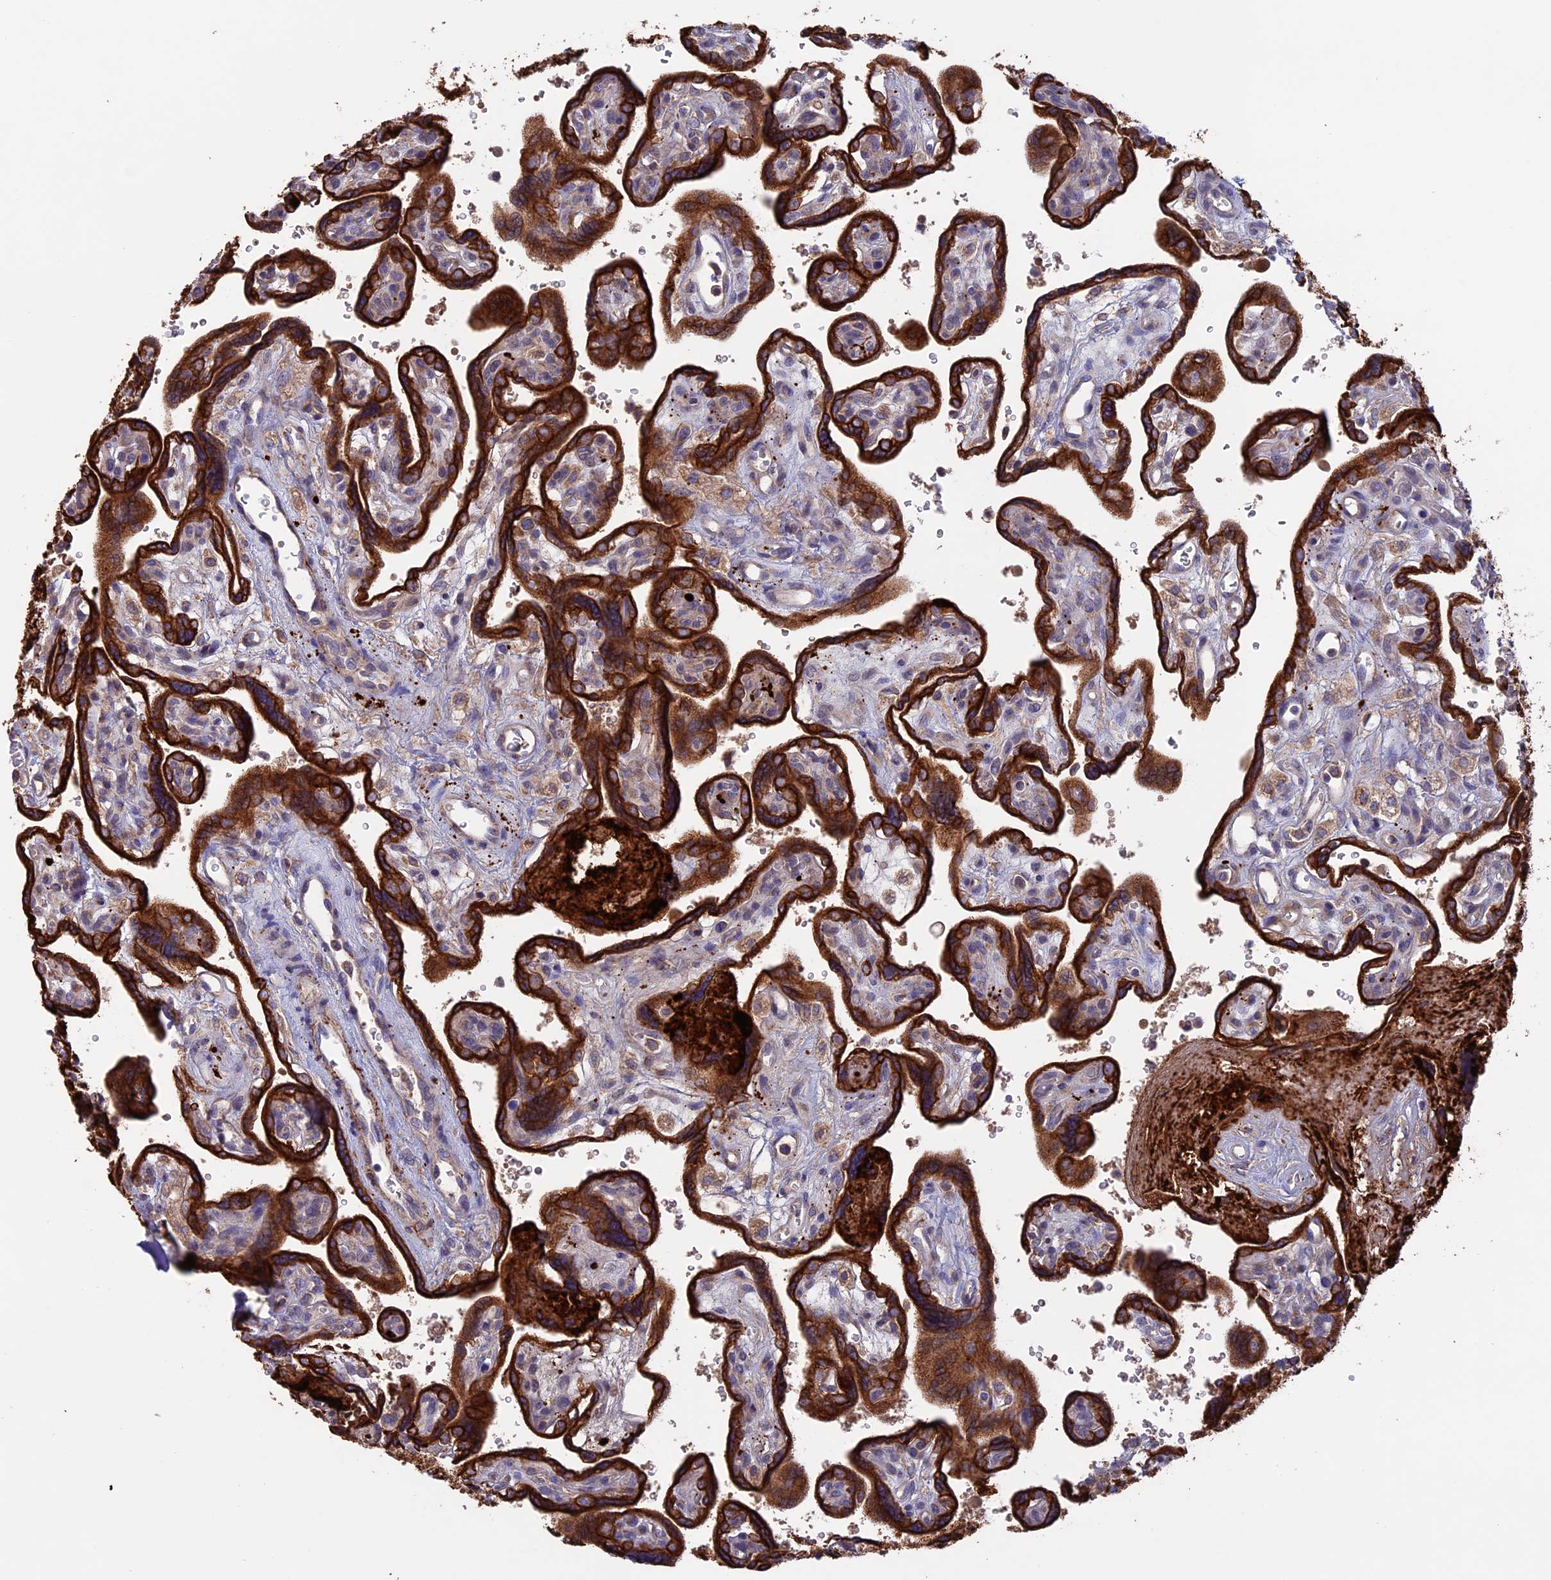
{"staining": {"intensity": "strong", "quantity": ">75%", "location": "cytoplasmic/membranous"}, "tissue": "placenta", "cell_type": "Trophoblastic cells", "image_type": "normal", "snomed": [{"axis": "morphology", "description": "Normal tissue, NOS"}, {"axis": "topography", "description": "Placenta"}], "caption": "Immunohistochemical staining of normal human placenta exhibits >75% levels of strong cytoplasmic/membranous protein positivity in approximately >75% of trophoblastic cells. (IHC, brightfield microscopy, high magnification).", "gene": "PTPN9", "patient": {"sex": "female", "age": 39}}